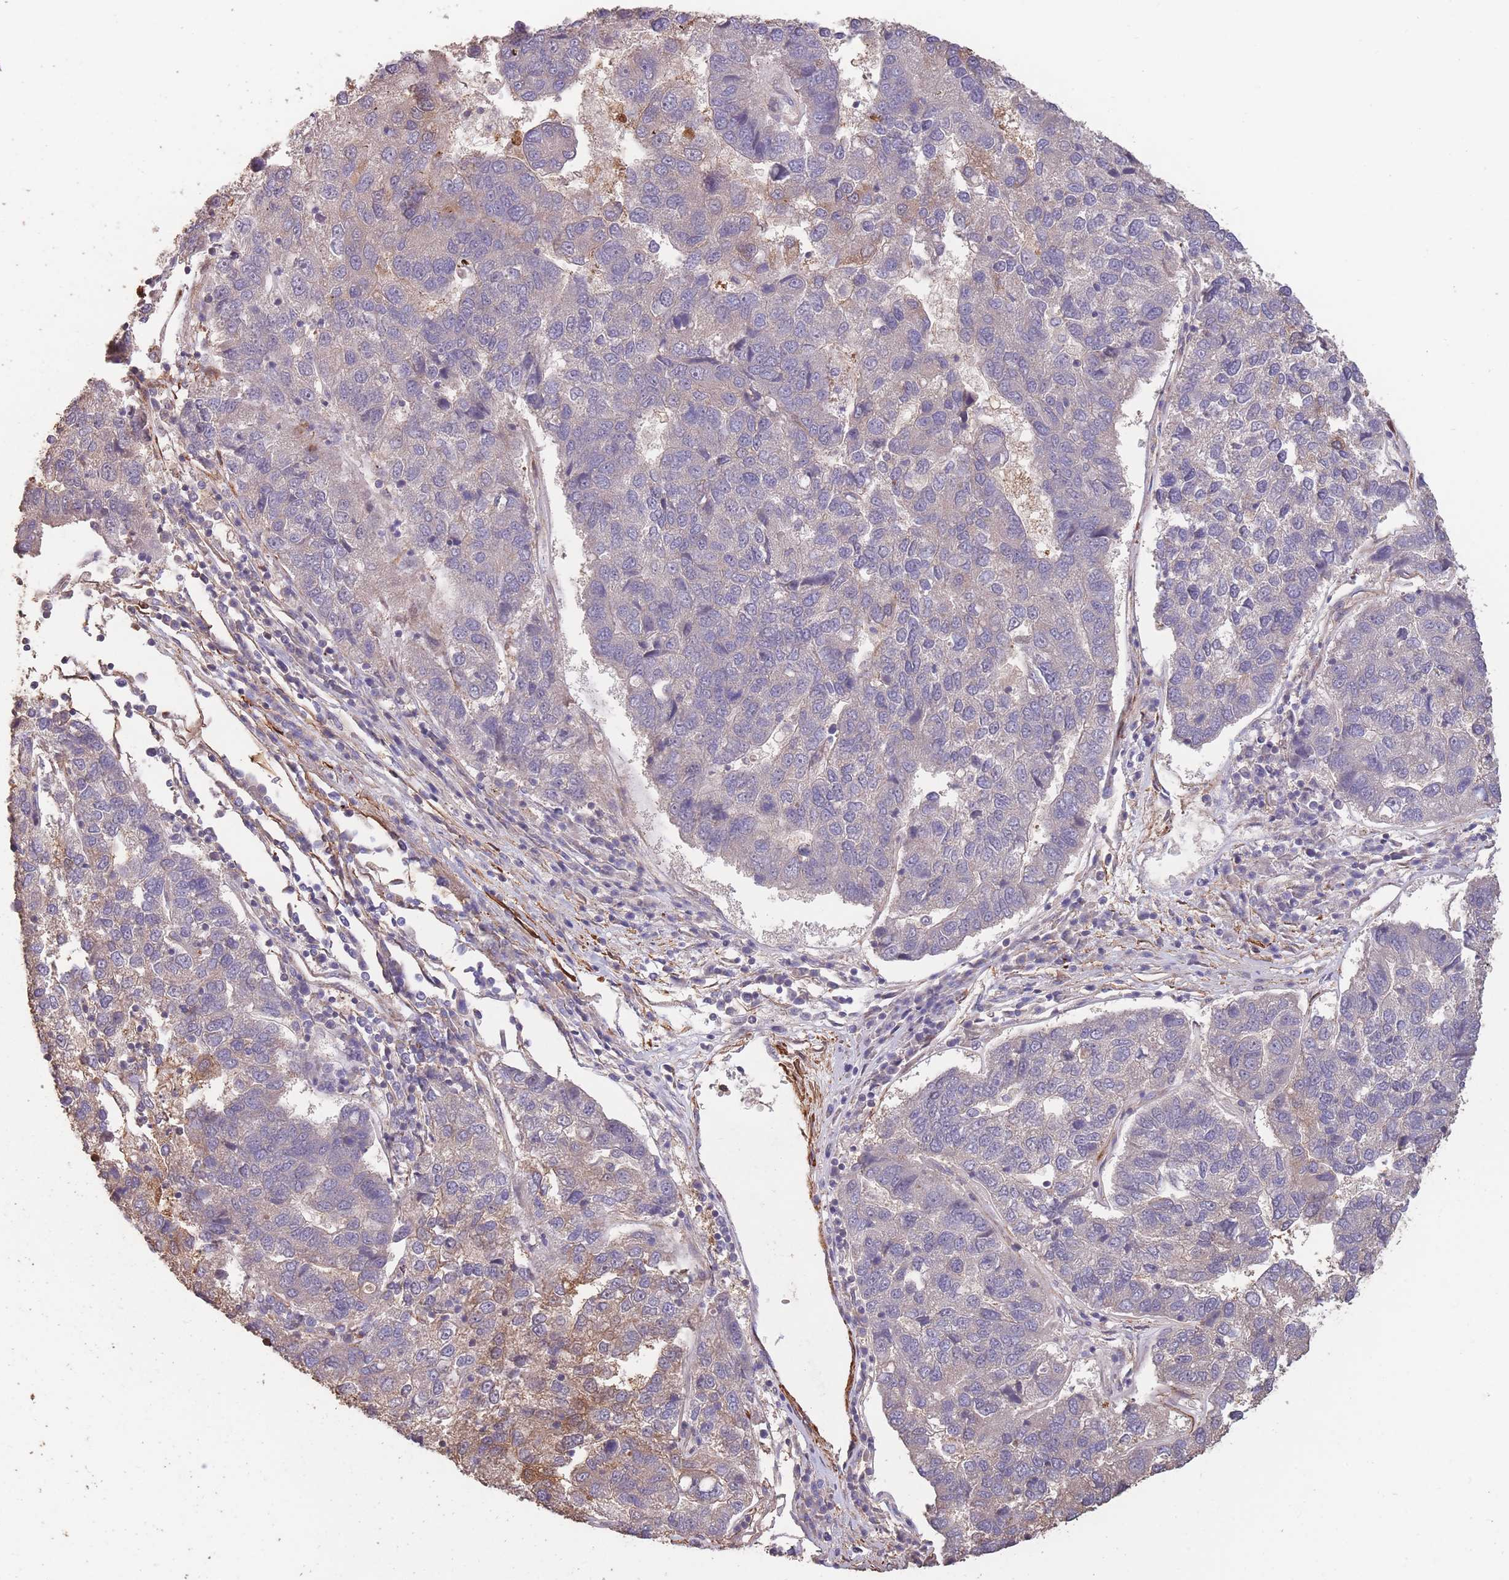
{"staining": {"intensity": "weak", "quantity": "<25%", "location": "cytoplasmic/membranous"}, "tissue": "pancreatic cancer", "cell_type": "Tumor cells", "image_type": "cancer", "snomed": [{"axis": "morphology", "description": "Adenocarcinoma, NOS"}, {"axis": "topography", "description": "Pancreas"}], "caption": "A histopathology image of pancreatic cancer (adenocarcinoma) stained for a protein shows no brown staining in tumor cells.", "gene": "NLRC4", "patient": {"sex": "female", "age": 61}}